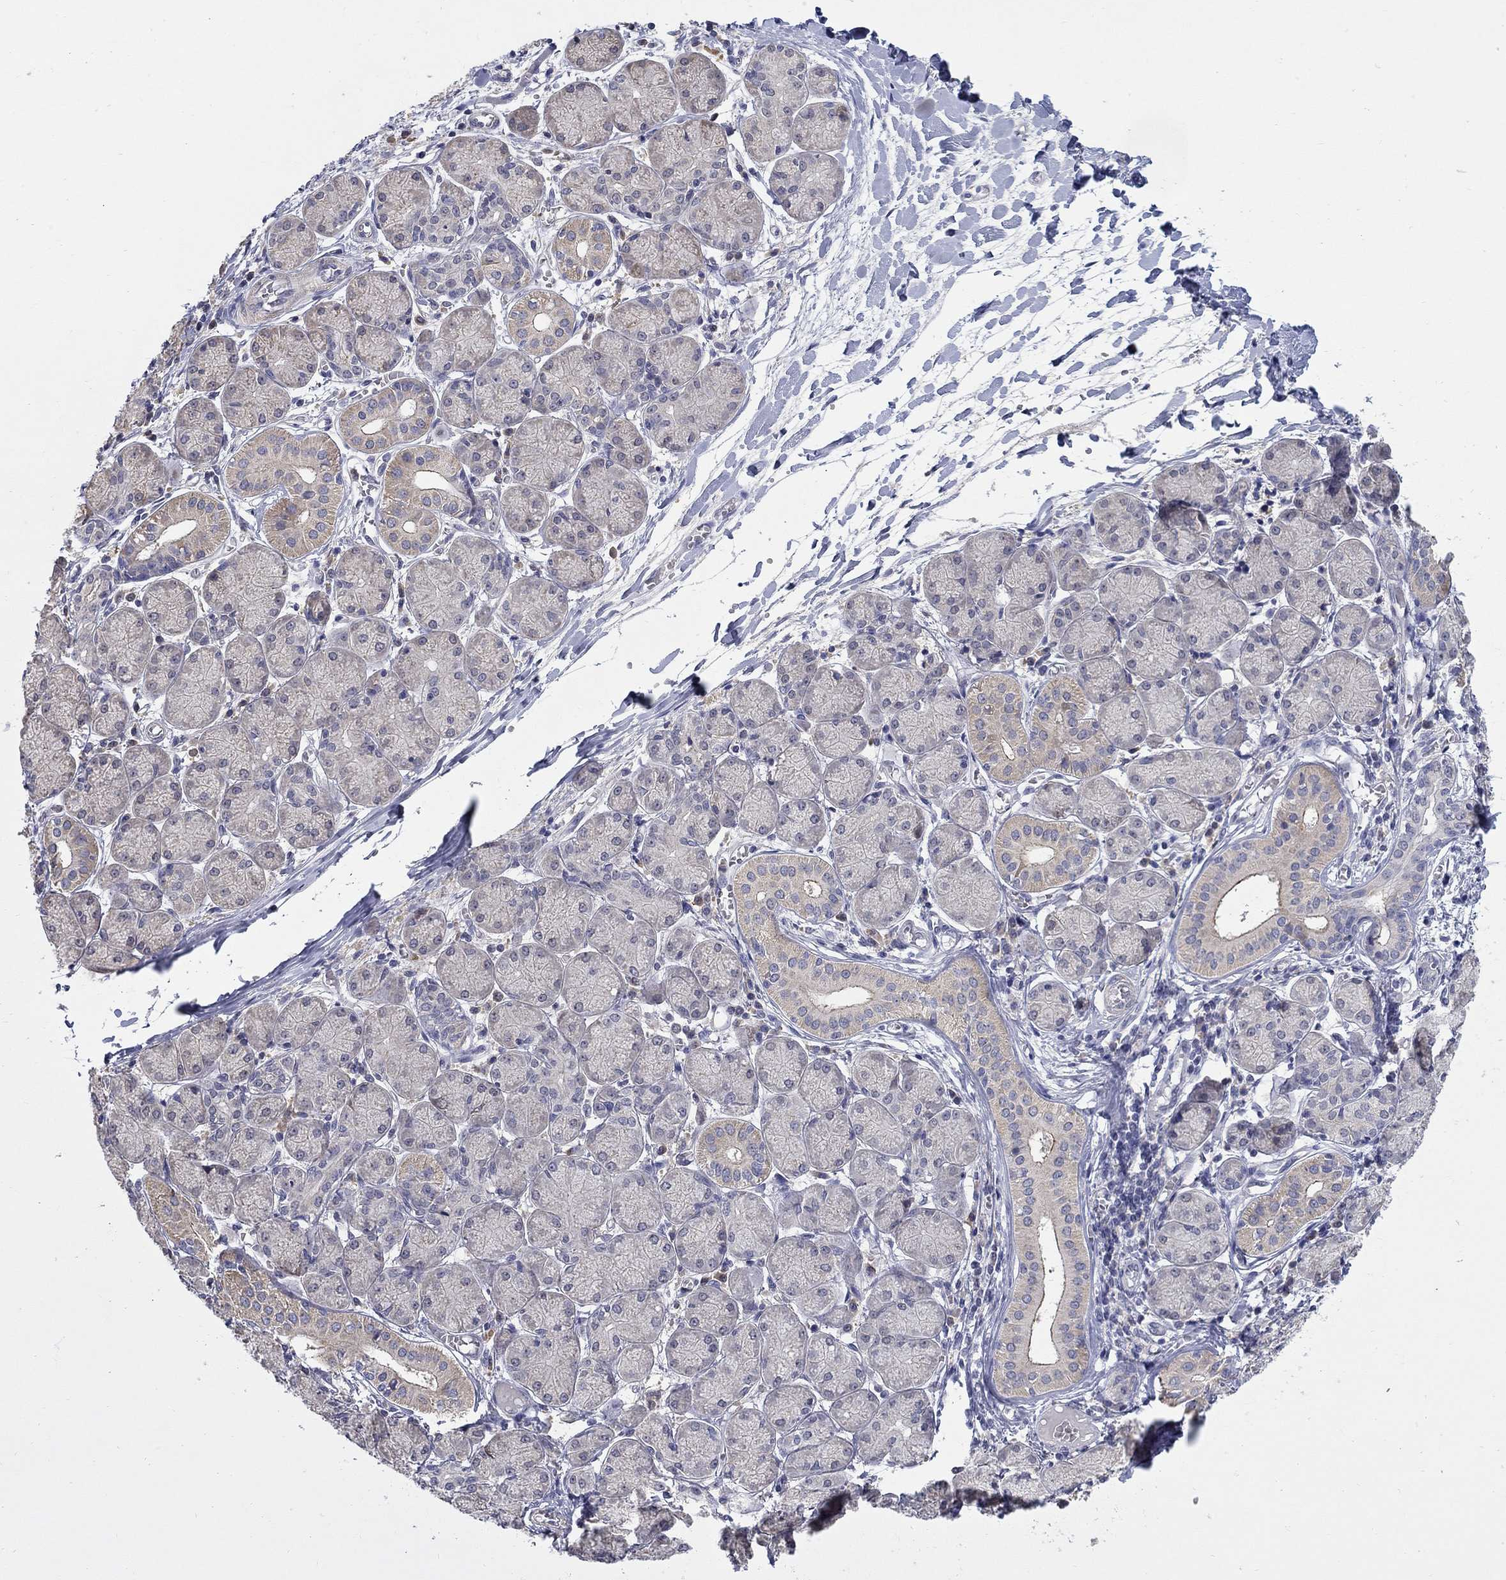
{"staining": {"intensity": "moderate", "quantity": "<25%", "location": "cytoplasmic/membranous"}, "tissue": "salivary gland", "cell_type": "Glandular cells", "image_type": "normal", "snomed": [{"axis": "morphology", "description": "Normal tissue, NOS"}, {"axis": "topography", "description": "Salivary gland"}, {"axis": "topography", "description": "Peripheral nerve tissue"}], "caption": "Brown immunohistochemical staining in normal salivary gland displays moderate cytoplasmic/membranous staining in approximately <25% of glandular cells.", "gene": "ABCA4", "patient": {"sex": "female", "age": 24}}